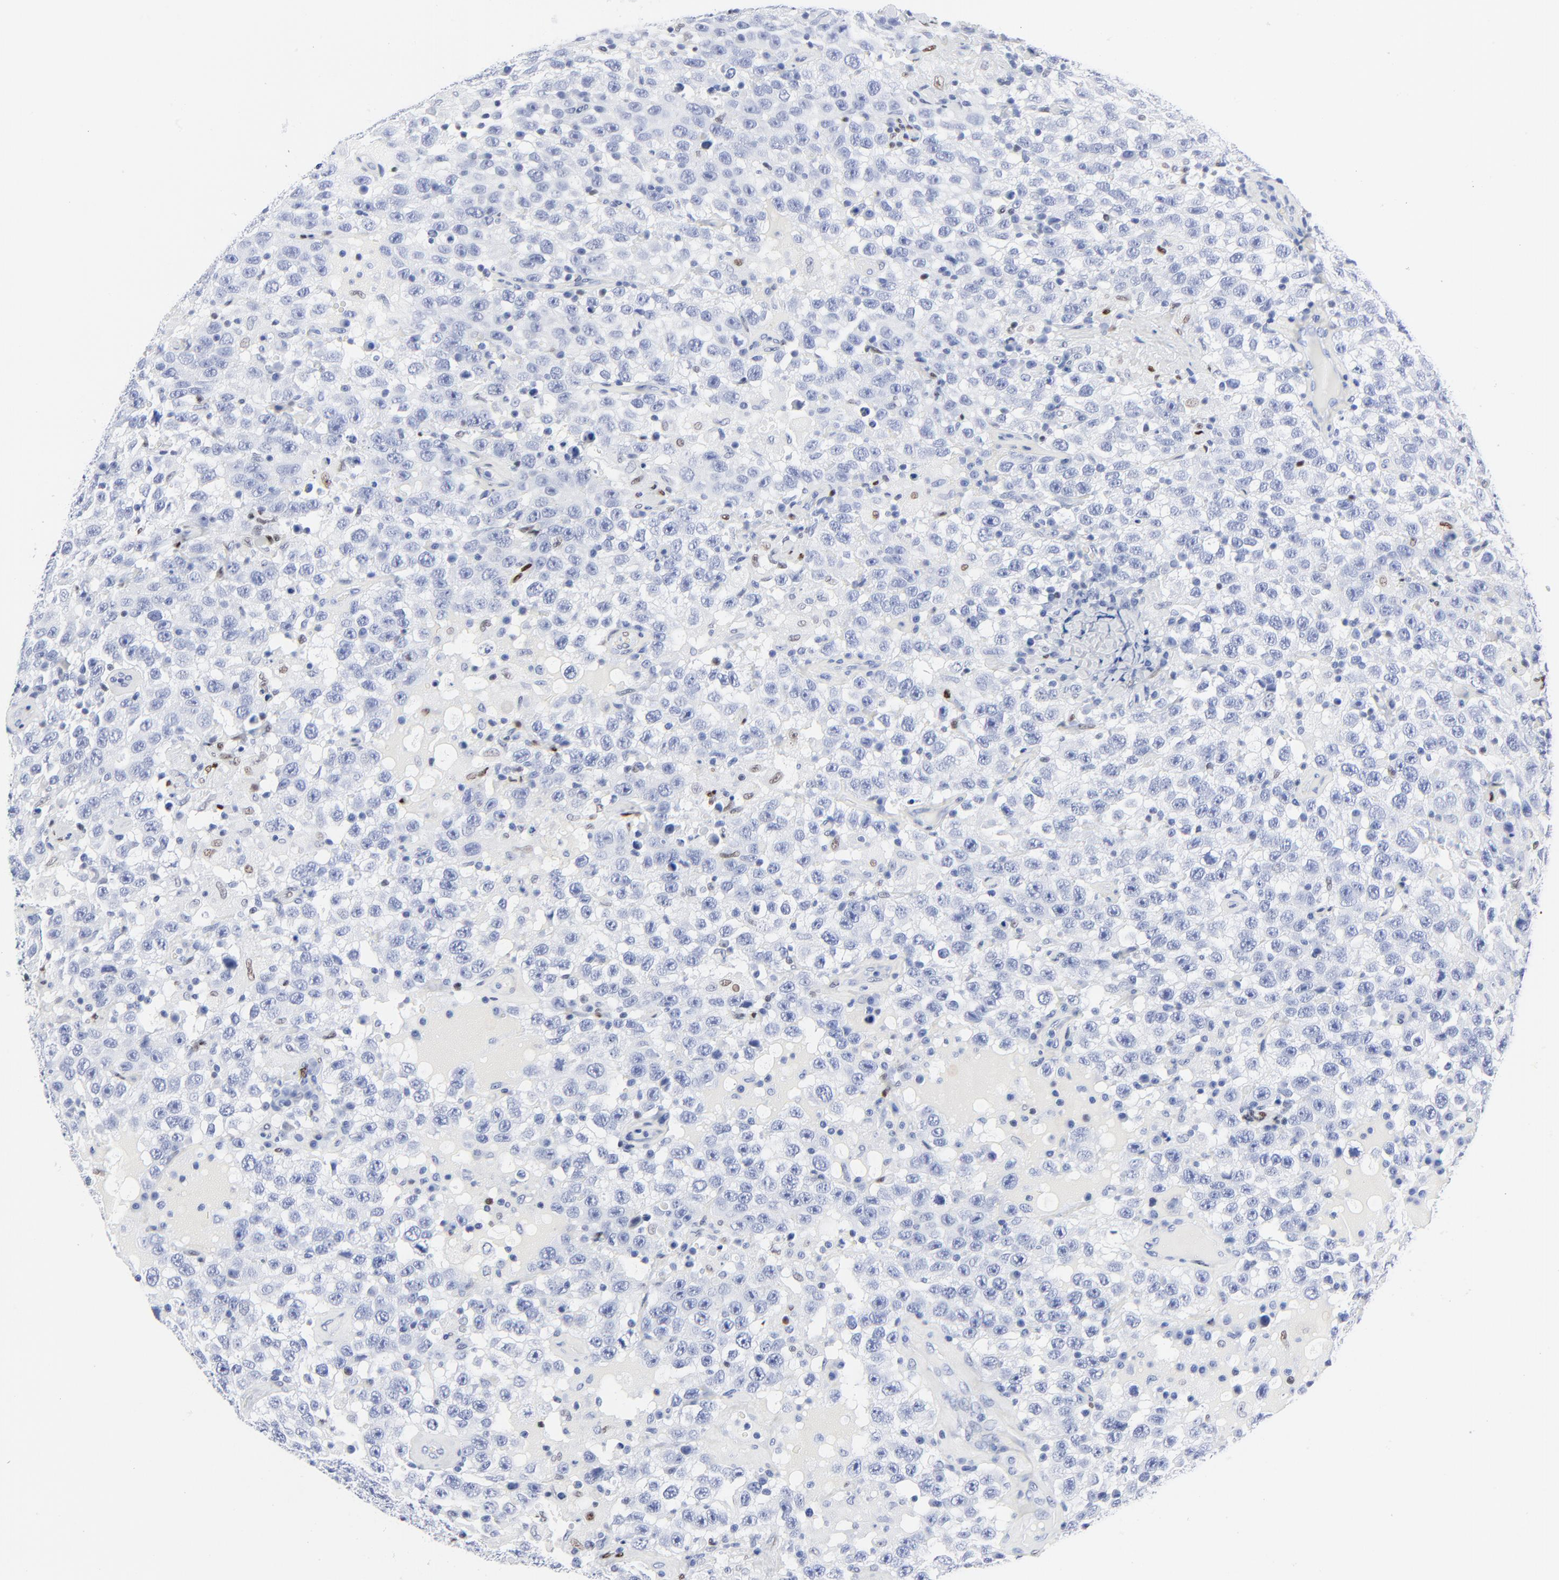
{"staining": {"intensity": "negative", "quantity": "none", "location": "none"}, "tissue": "testis cancer", "cell_type": "Tumor cells", "image_type": "cancer", "snomed": [{"axis": "morphology", "description": "Seminoma, NOS"}, {"axis": "topography", "description": "Testis"}], "caption": "Tumor cells show no significant expression in seminoma (testis).", "gene": "JUN", "patient": {"sex": "male", "age": 41}}